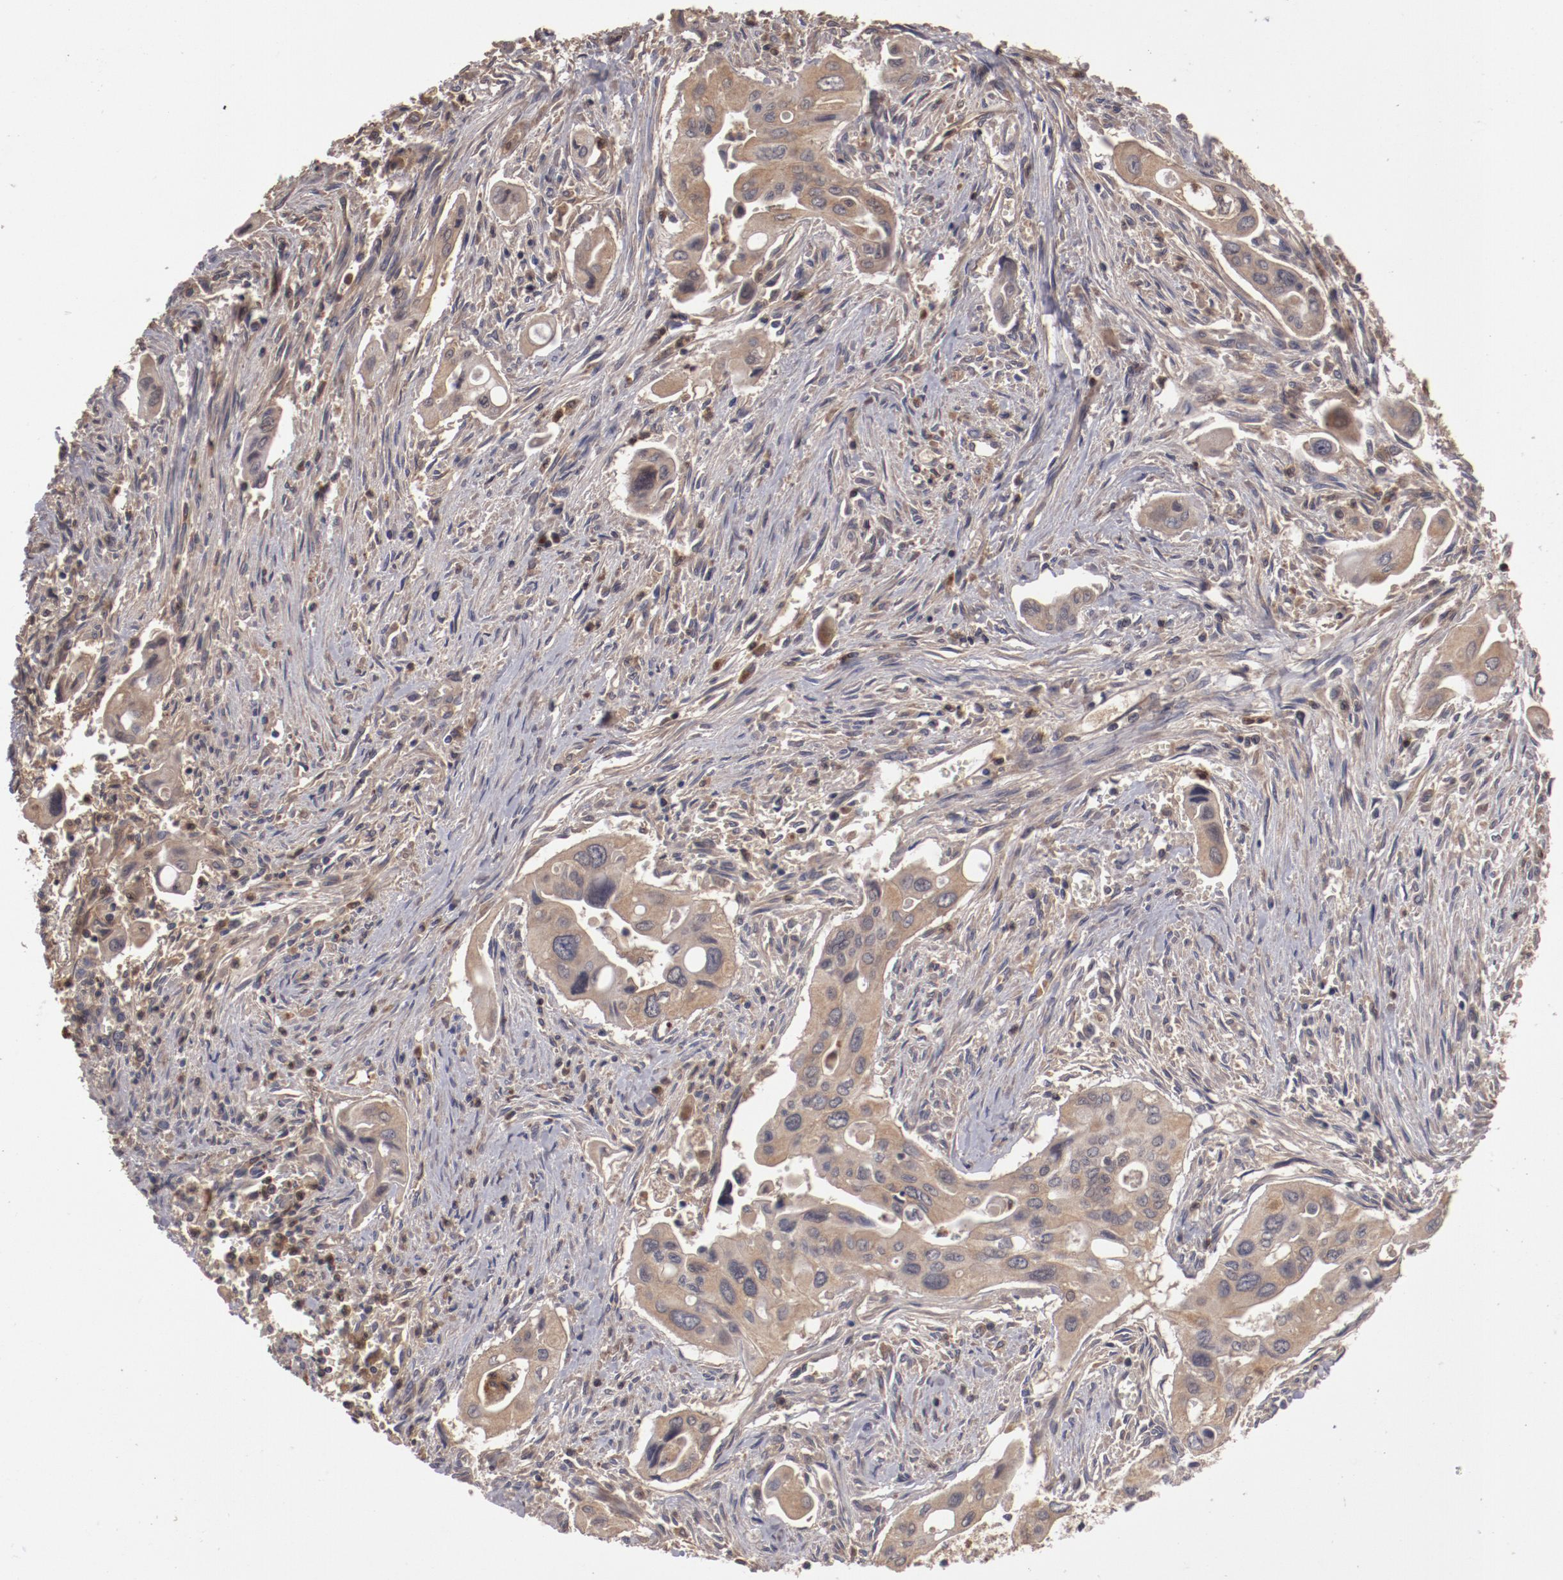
{"staining": {"intensity": "weak", "quantity": ">75%", "location": "cytoplasmic/membranous"}, "tissue": "pancreatic cancer", "cell_type": "Tumor cells", "image_type": "cancer", "snomed": [{"axis": "morphology", "description": "Adenocarcinoma, NOS"}, {"axis": "topography", "description": "Pancreas"}], "caption": "Weak cytoplasmic/membranous expression for a protein is seen in about >75% of tumor cells of adenocarcinoma (pancreatic) using IHC.", "gene": "CP", "patient": {"sex": "male", "age": 77}}